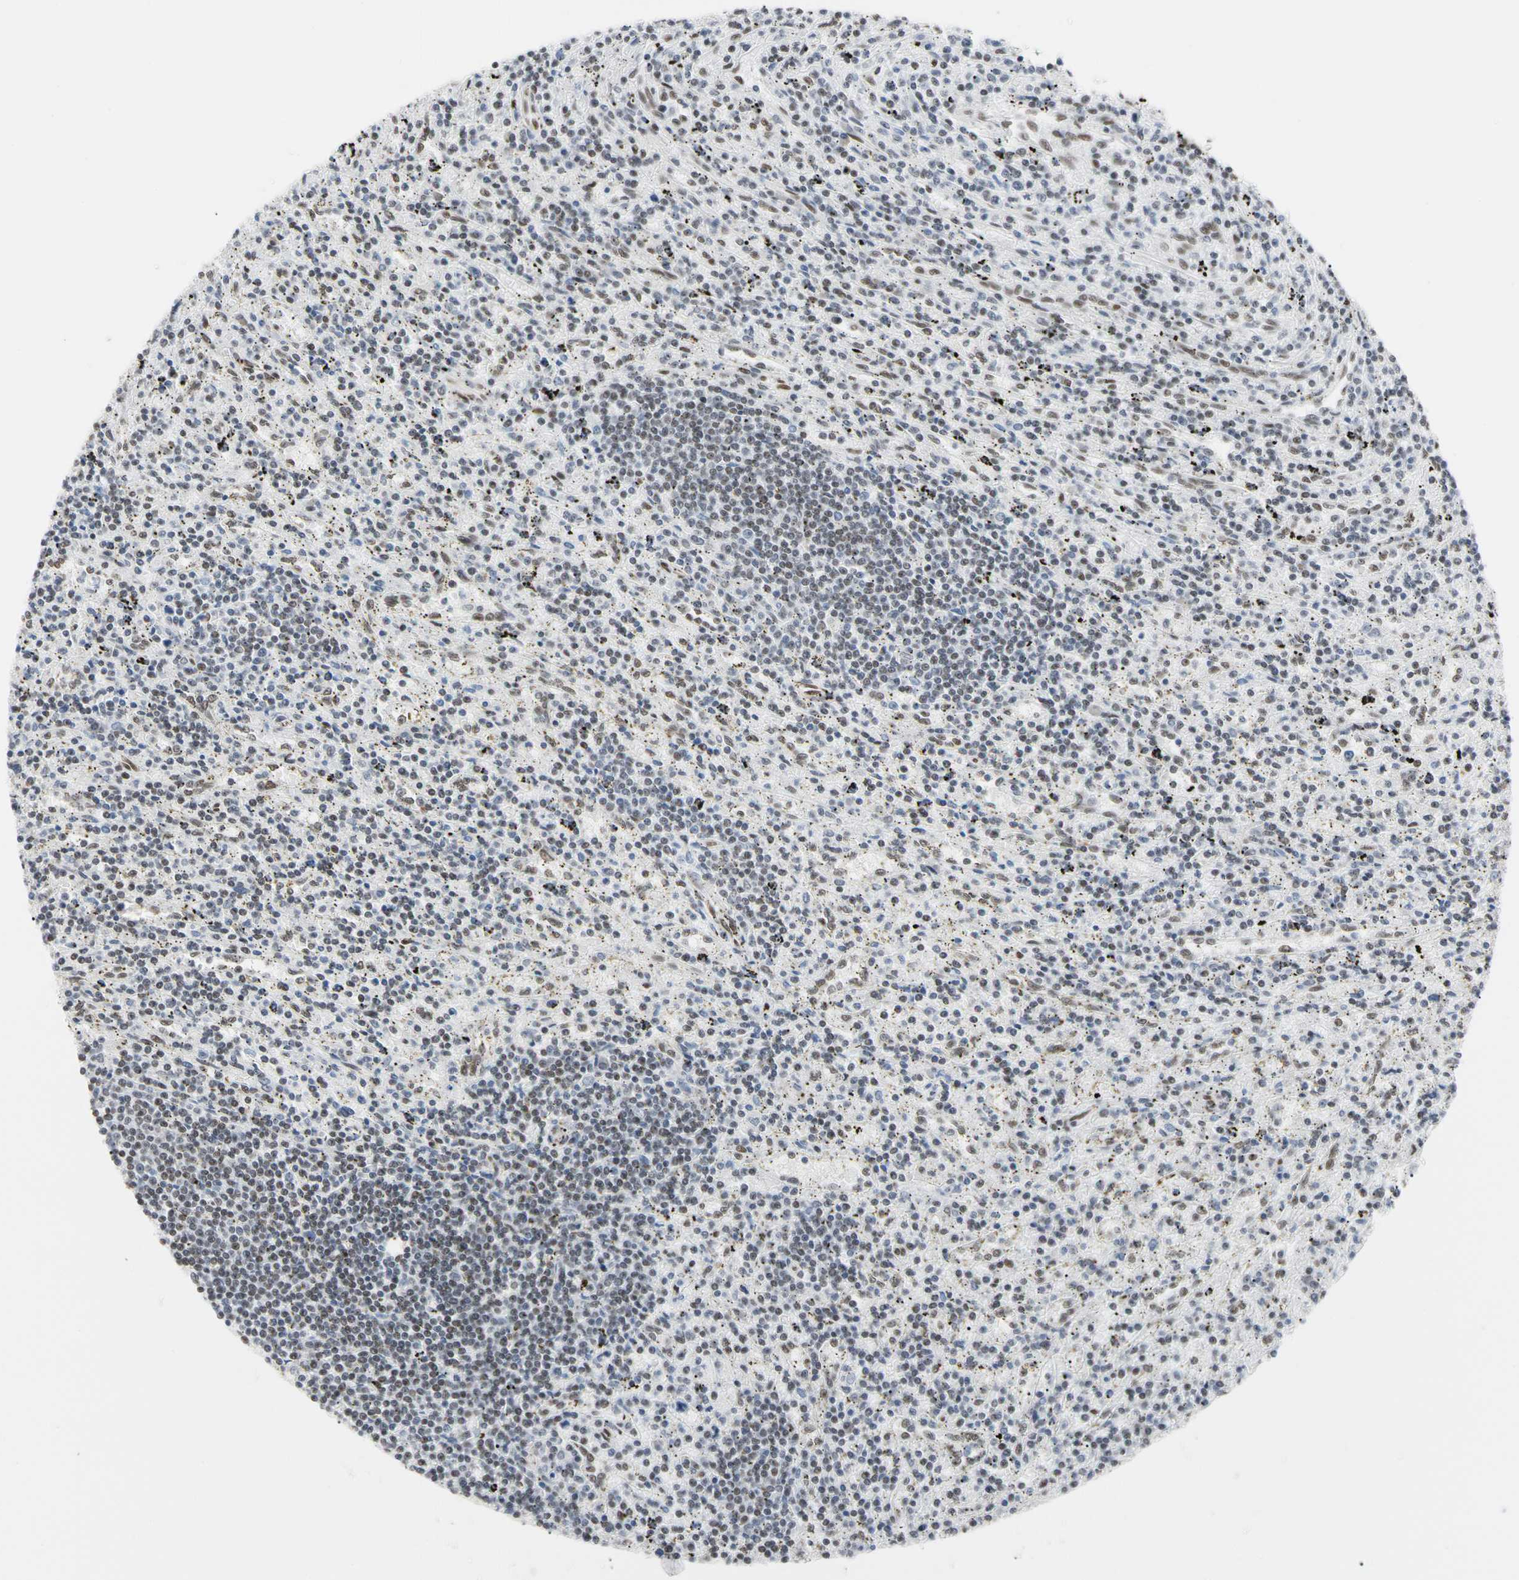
{"staining": {"intensity": "weak", "quantity": "25%-75%", "location": "nuclear"}, "tissue": "lymphoma", "cell_type": "Tumor cells", "image_type": "cancer", "snomed": [{"axis": "morphology", "description": "Malignant lymphoma, non-Hodgkin's type, Low grade"}, {"axis": "topography", "description": "Spleen"}], "caption": "Immunohistochemical staining of human low-grade malignant lymphoma, non-Hodgkin's type reveals low levels of weak nuclear protein expression in about 25%-75% of tumor cells.", "gene": "FAM98B", "patient": {"sex": "male", "age": 76}}